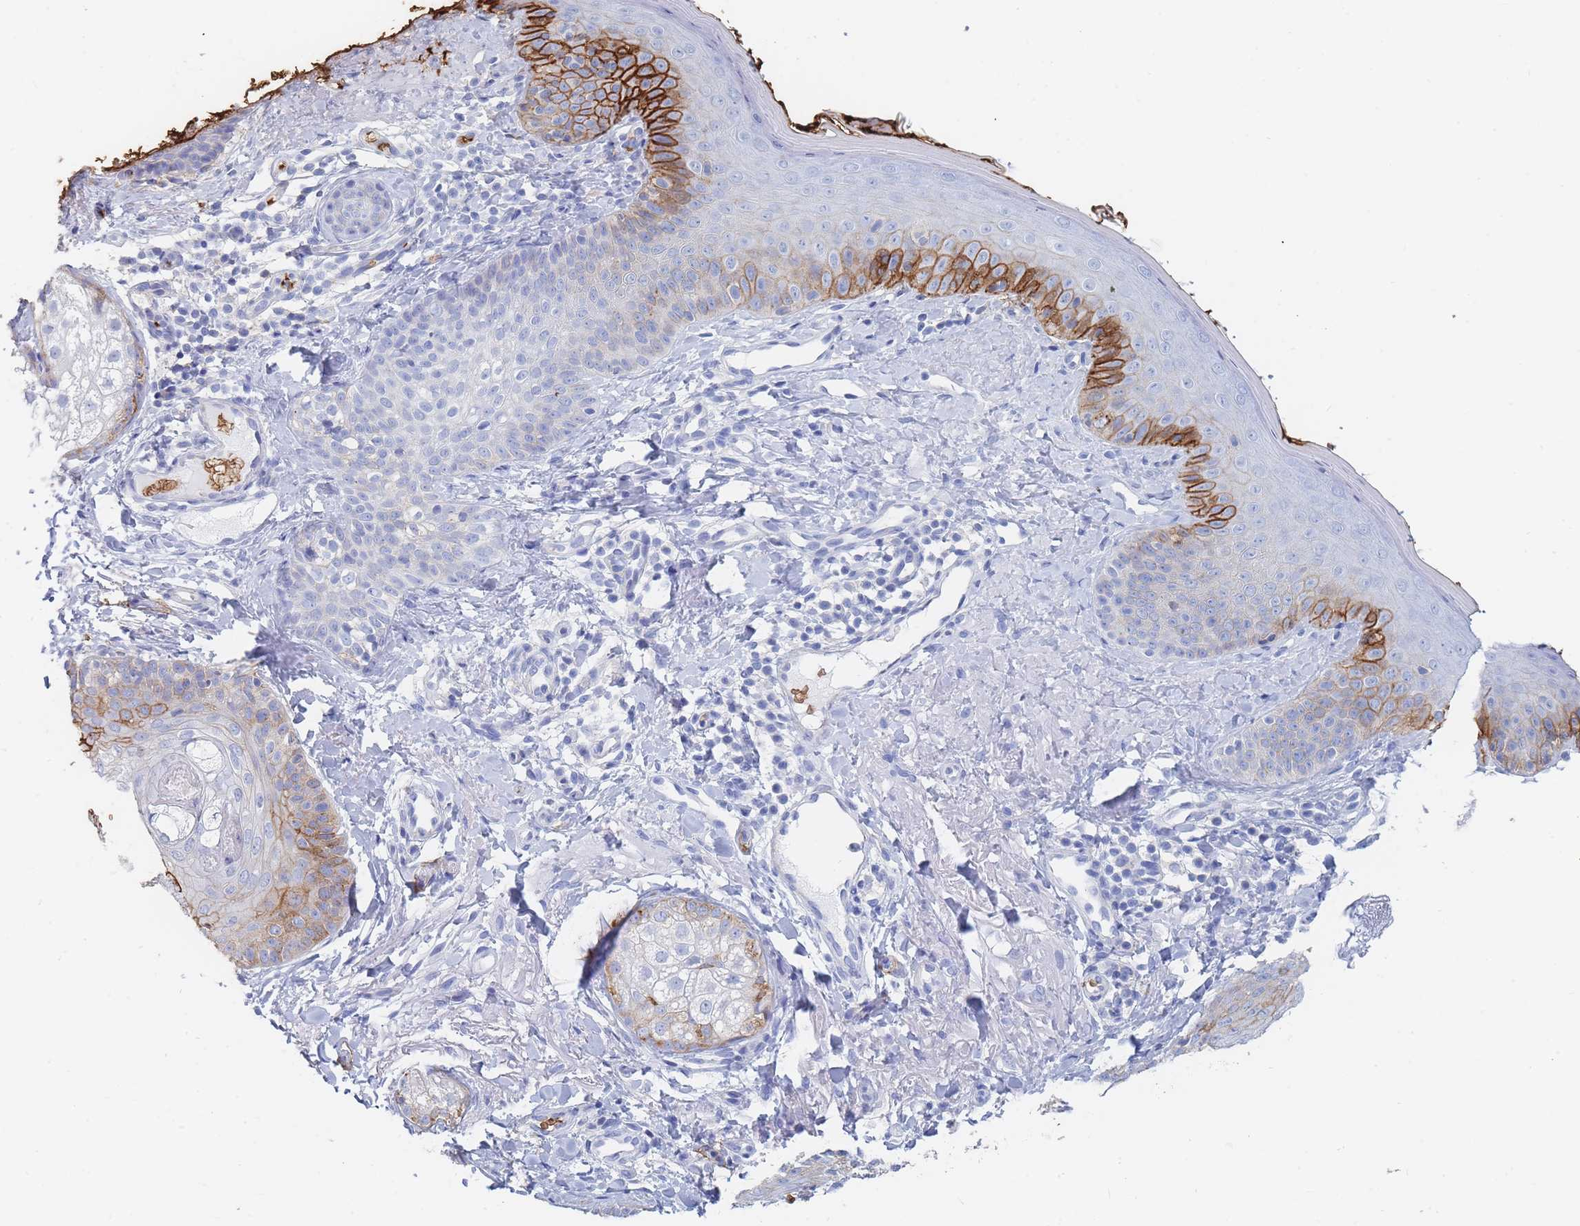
{"staining": {"intensity": "negative", "quantity": "none", "location": "none"}, "tissue": "skin", "cell_type": "Fibroblasts", "image_type": "normal", "snomed": [{"axis": "morphology", "description": "Normal tissue, NOS"}, {"axis": "topography", "description": "Skin"}], "caption": "Immunohistochemistry micrograph of unremarkable skin: human skin stained with DAB (3,3'-diaminobenzidine) reveals no significant protein positivity in fibroblasts. (DAB (3,3'-diaminobenzidine) IHC with hematoxylin counter stain).", "gene": "SLC2A1", "patient": {"sex": "male", "age": 57}}